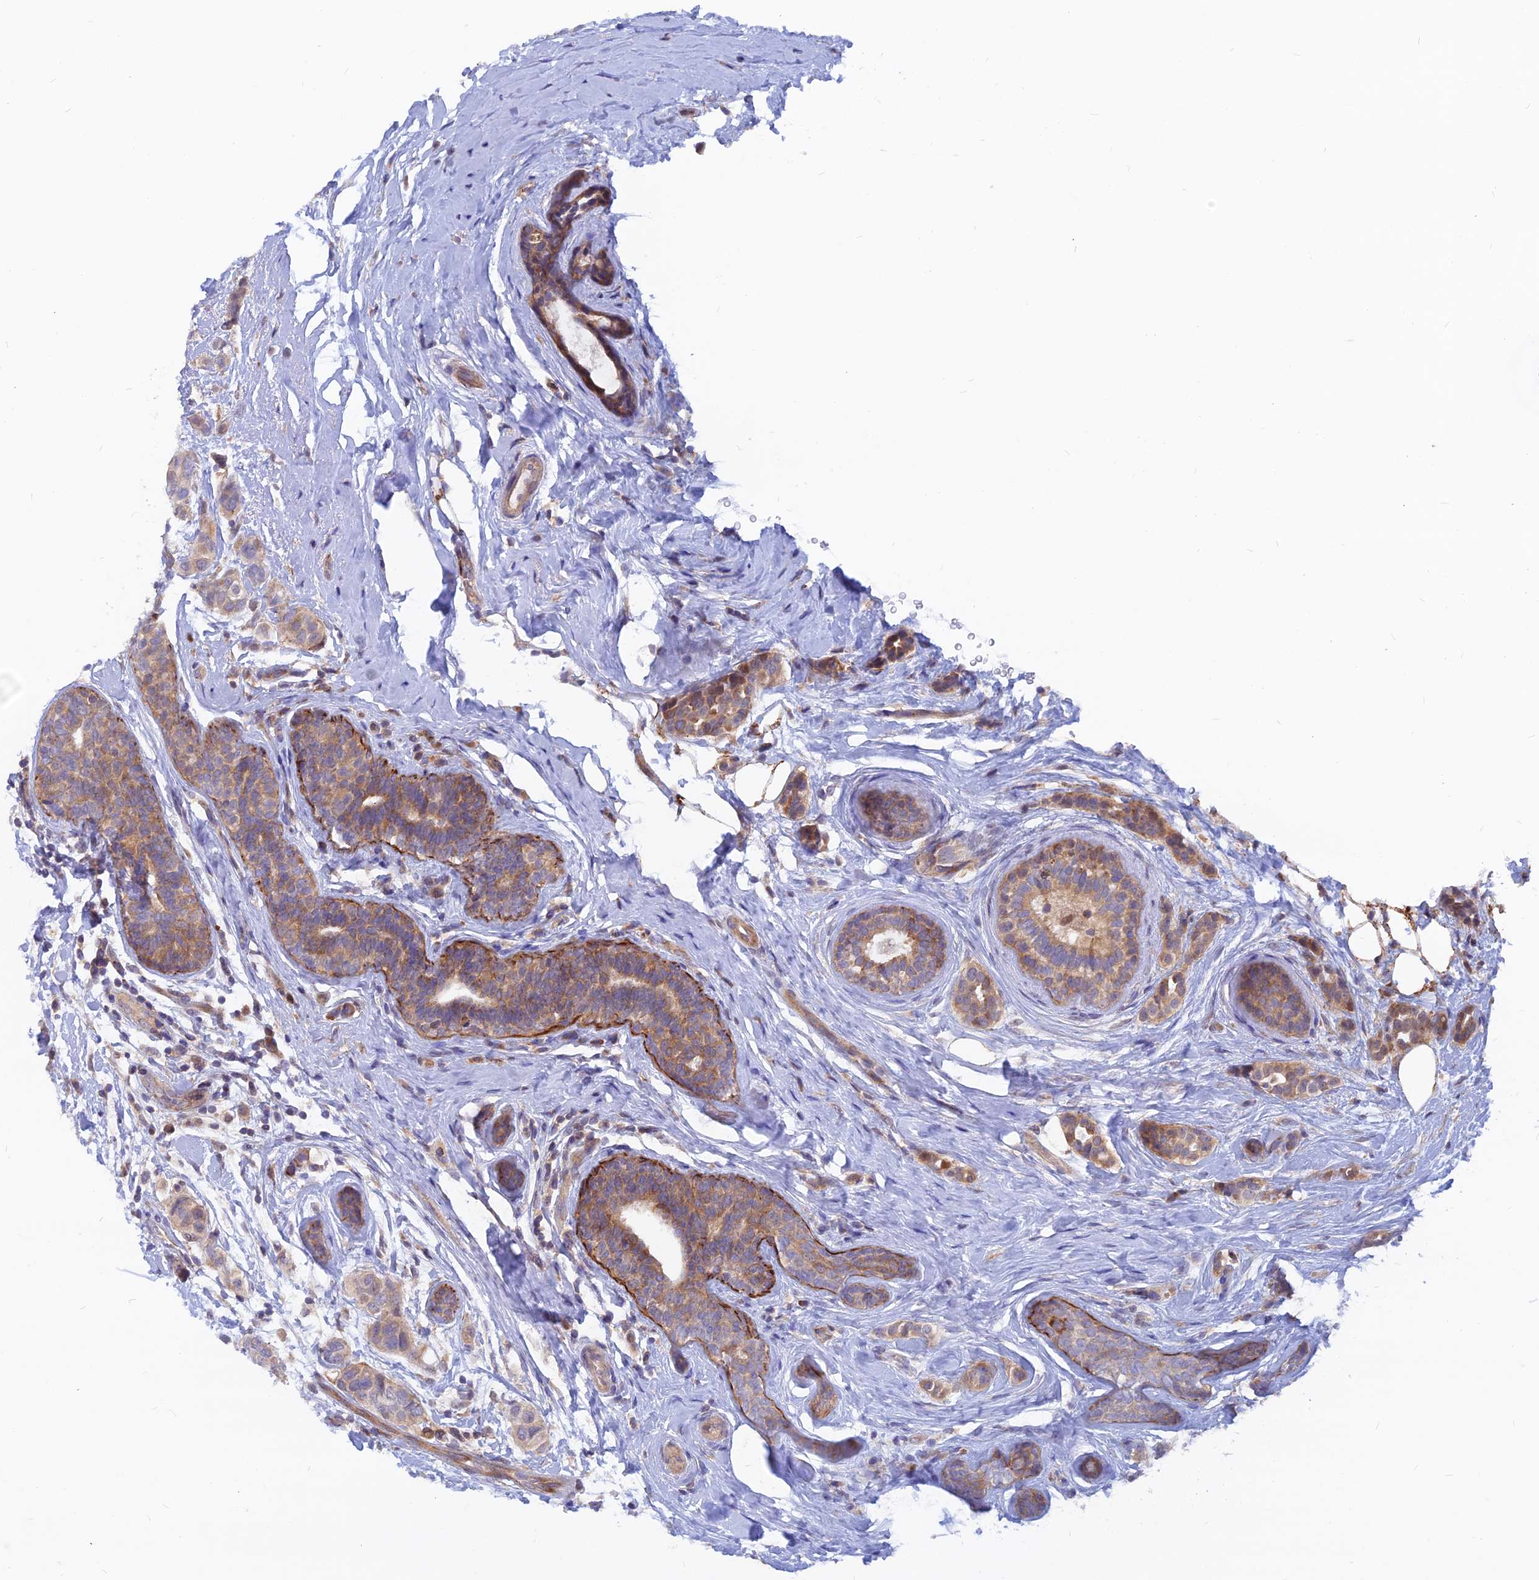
{"staining": {"intensity": "weak", "quantity": "25%-75%", "location": "cytoplasmic/membranous"}, "tissue": "breast cancer", "cell_type": "Tumor cells", "image_type": "cancer", "snomed": [{"axis": "morphology", "description": "Lobular carcinoma"}, {"axis": "topography", "description": "Breast"}], "caption": "Lobular carcinoma (breast) was stained to show a protein in brown. There is low levels of weak cytoplasmic/membranous positivity in about 25%-75% of tumor cells.", "gene": "DNAJC16", "patient": {"sex": "female", "age": 51}}